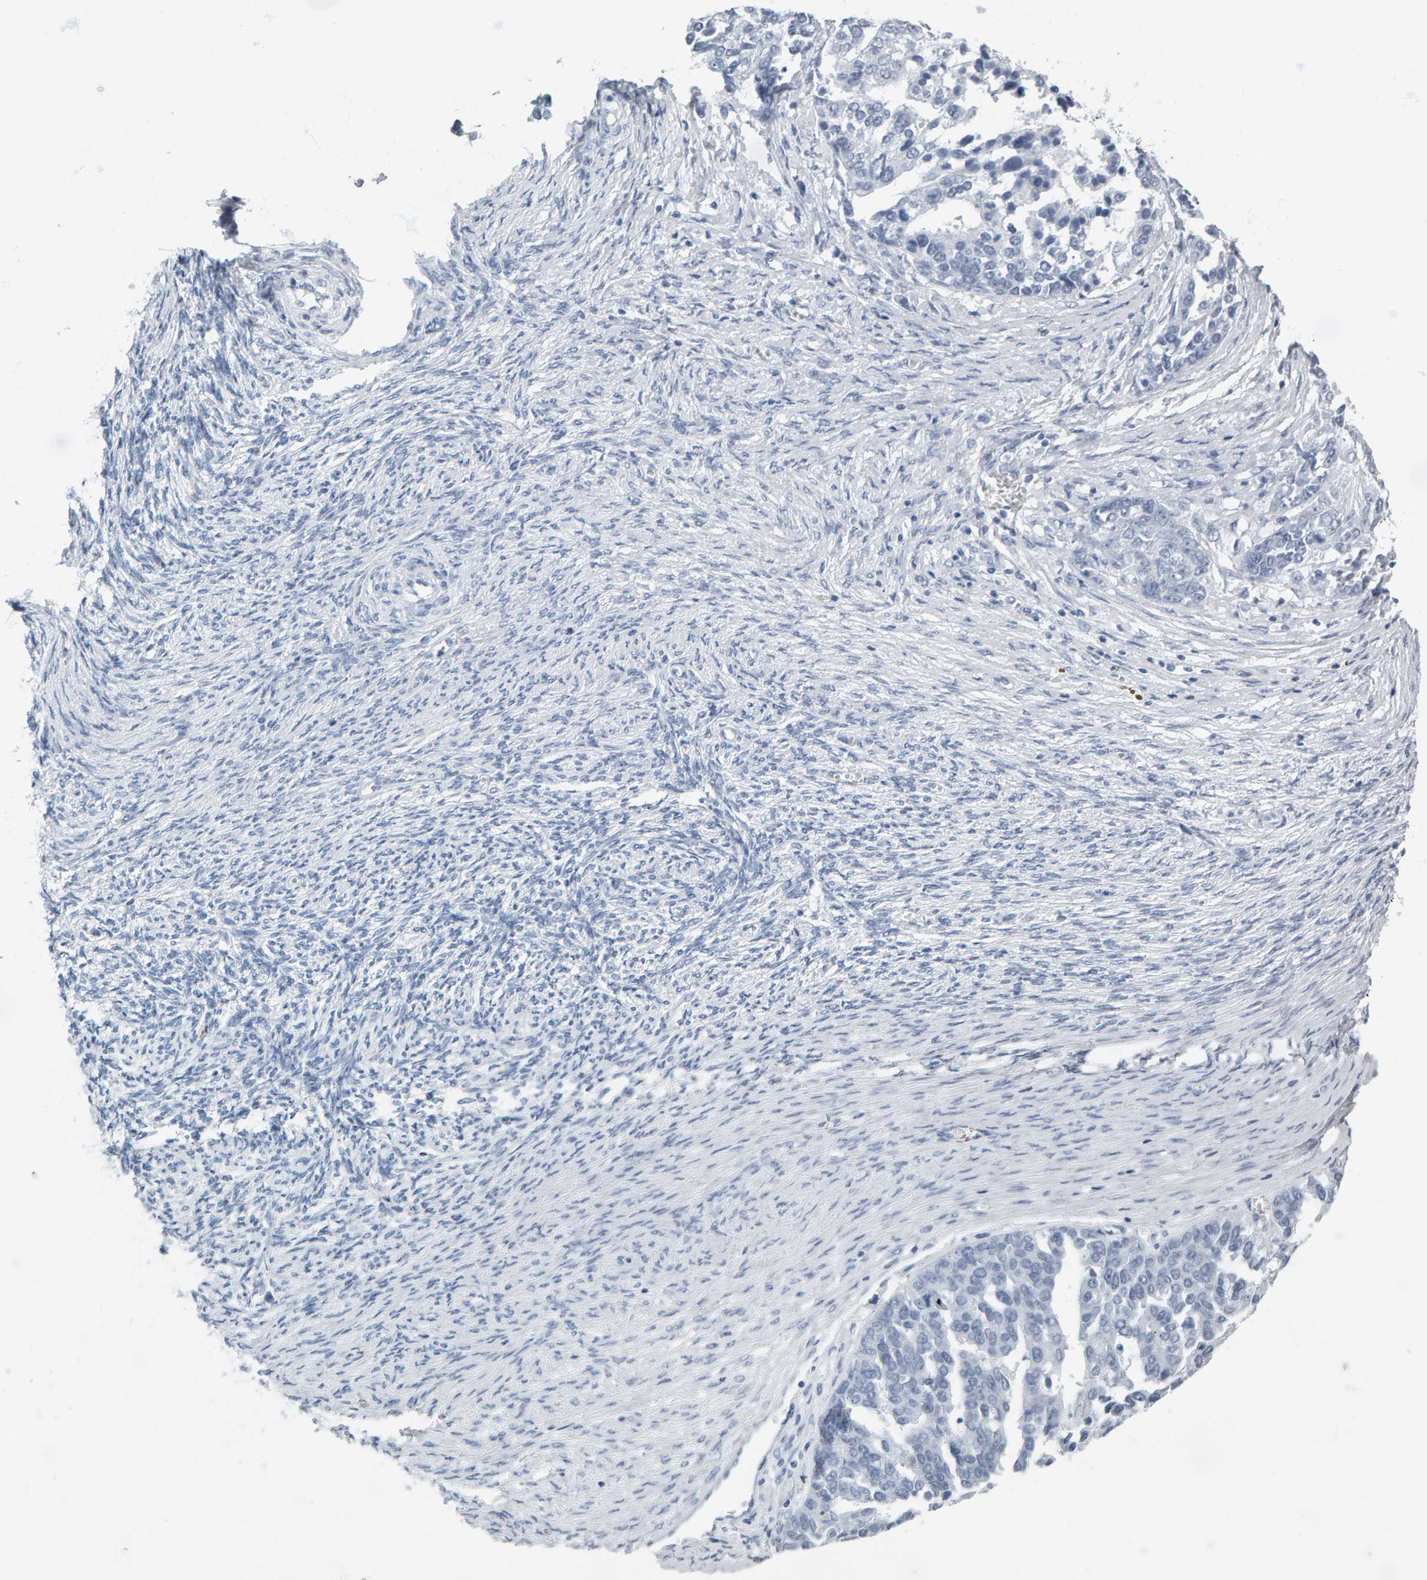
{"staining": {"intensity": "negative", "quantity": "none", "location": "none"}, "tissue": "ovarian cancer", "cell_type": "Tumor cells", "image_type": "cancer", "snomed": [{"axis": "morphology", "description": "Cystadenocarcinoma, serous, NOS"}, {"axis": "topography", "description": "Ovary"}], "caption": "Ovarian cancer was stained to show a protein in brown. There is no significant staining in tumor cells.", "gene": "SPACA3", "patient": {"sex": "female", "age": 44}}